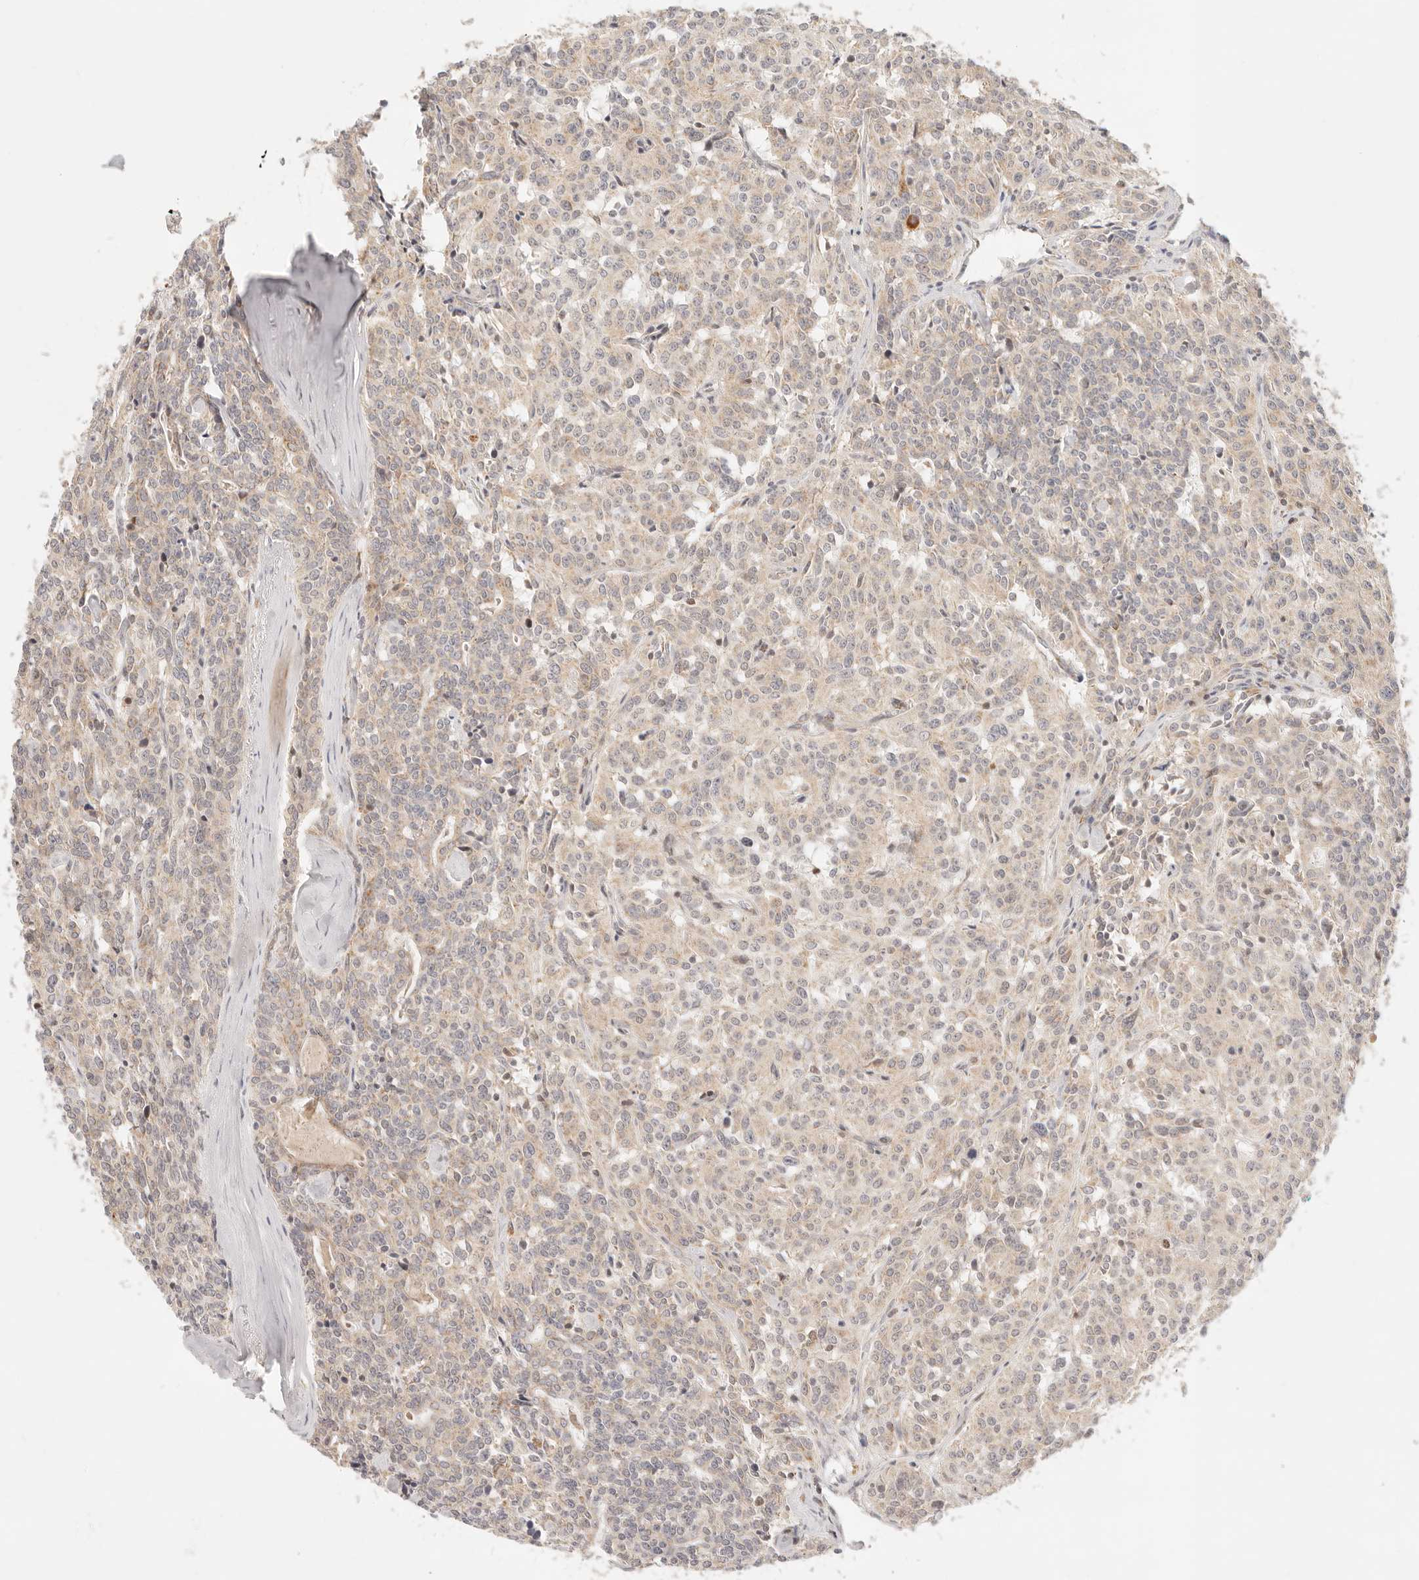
{"staining": {"intensity": "weak", "quantity": ">75%", "location": "cytoplasmic/membranous"}, "tissue": "carcinoid", "cell_type": "Tumor cells", "image_type": "cancer", "snomed": [{"axis": "morphology", "description": "Carcinoid, malignant, NOS"}, {"axis": "topography", "description": "Lung"}], "caption": "Immunohistochemical staining of human carcinoid reveals low levels of weak cytoplasmic/membranous protein expression in approximately >75% of tumor cells.", "gene": "COA6", "patient": {"sex": "female", "age": 46}}